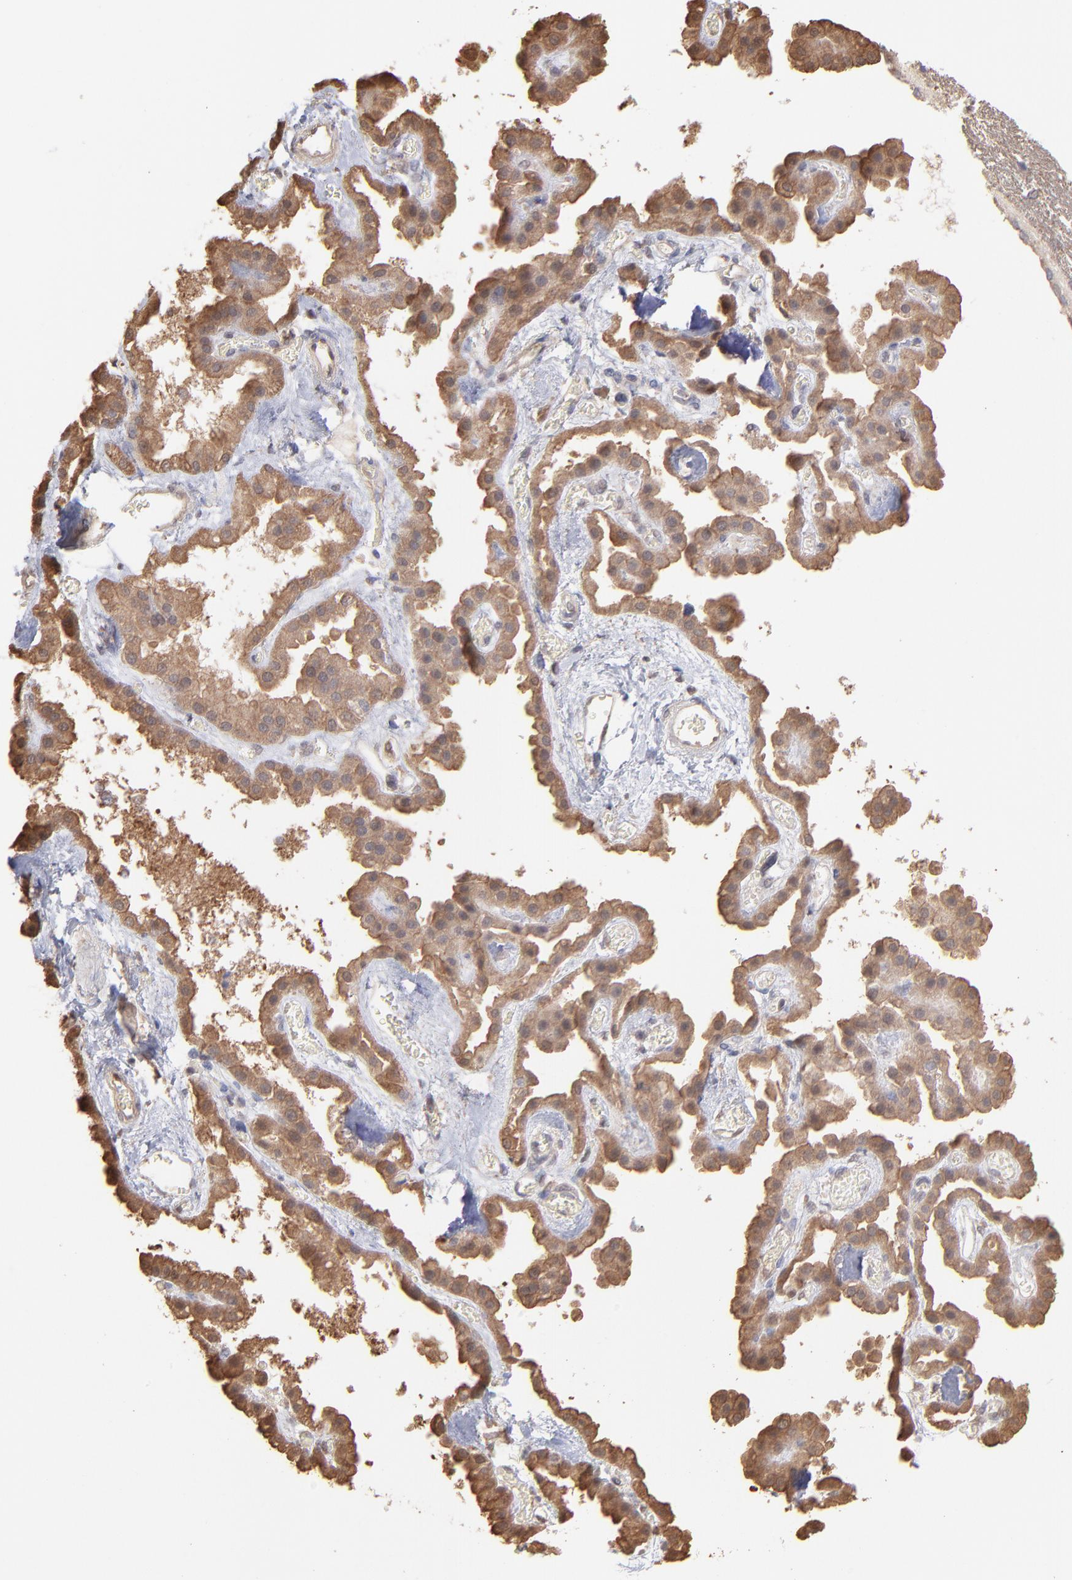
{"staining": {"intensity": "negative", "quantity": "none", "location": "none"}, "tissue": "hippocampus", "cell_type": "Glial cells", "image_type": "normal", "snomed": [{"axis": "morphology", "description": "Normal tissue, NOS"}, {"axis": "topography", "description": "Hippocampus"}], "caption": "IHC micrograph of unremarkable hippocampus: human hippocampus stained with DAB shows no significant protein expression in glial cells. Brightfield microscopy of IHC stained with DAB (brown) and hematoxylin (blue), captured at high magnification.", "gene": "MAP2K2", "patient": {"sex": "female", "age": 19}}